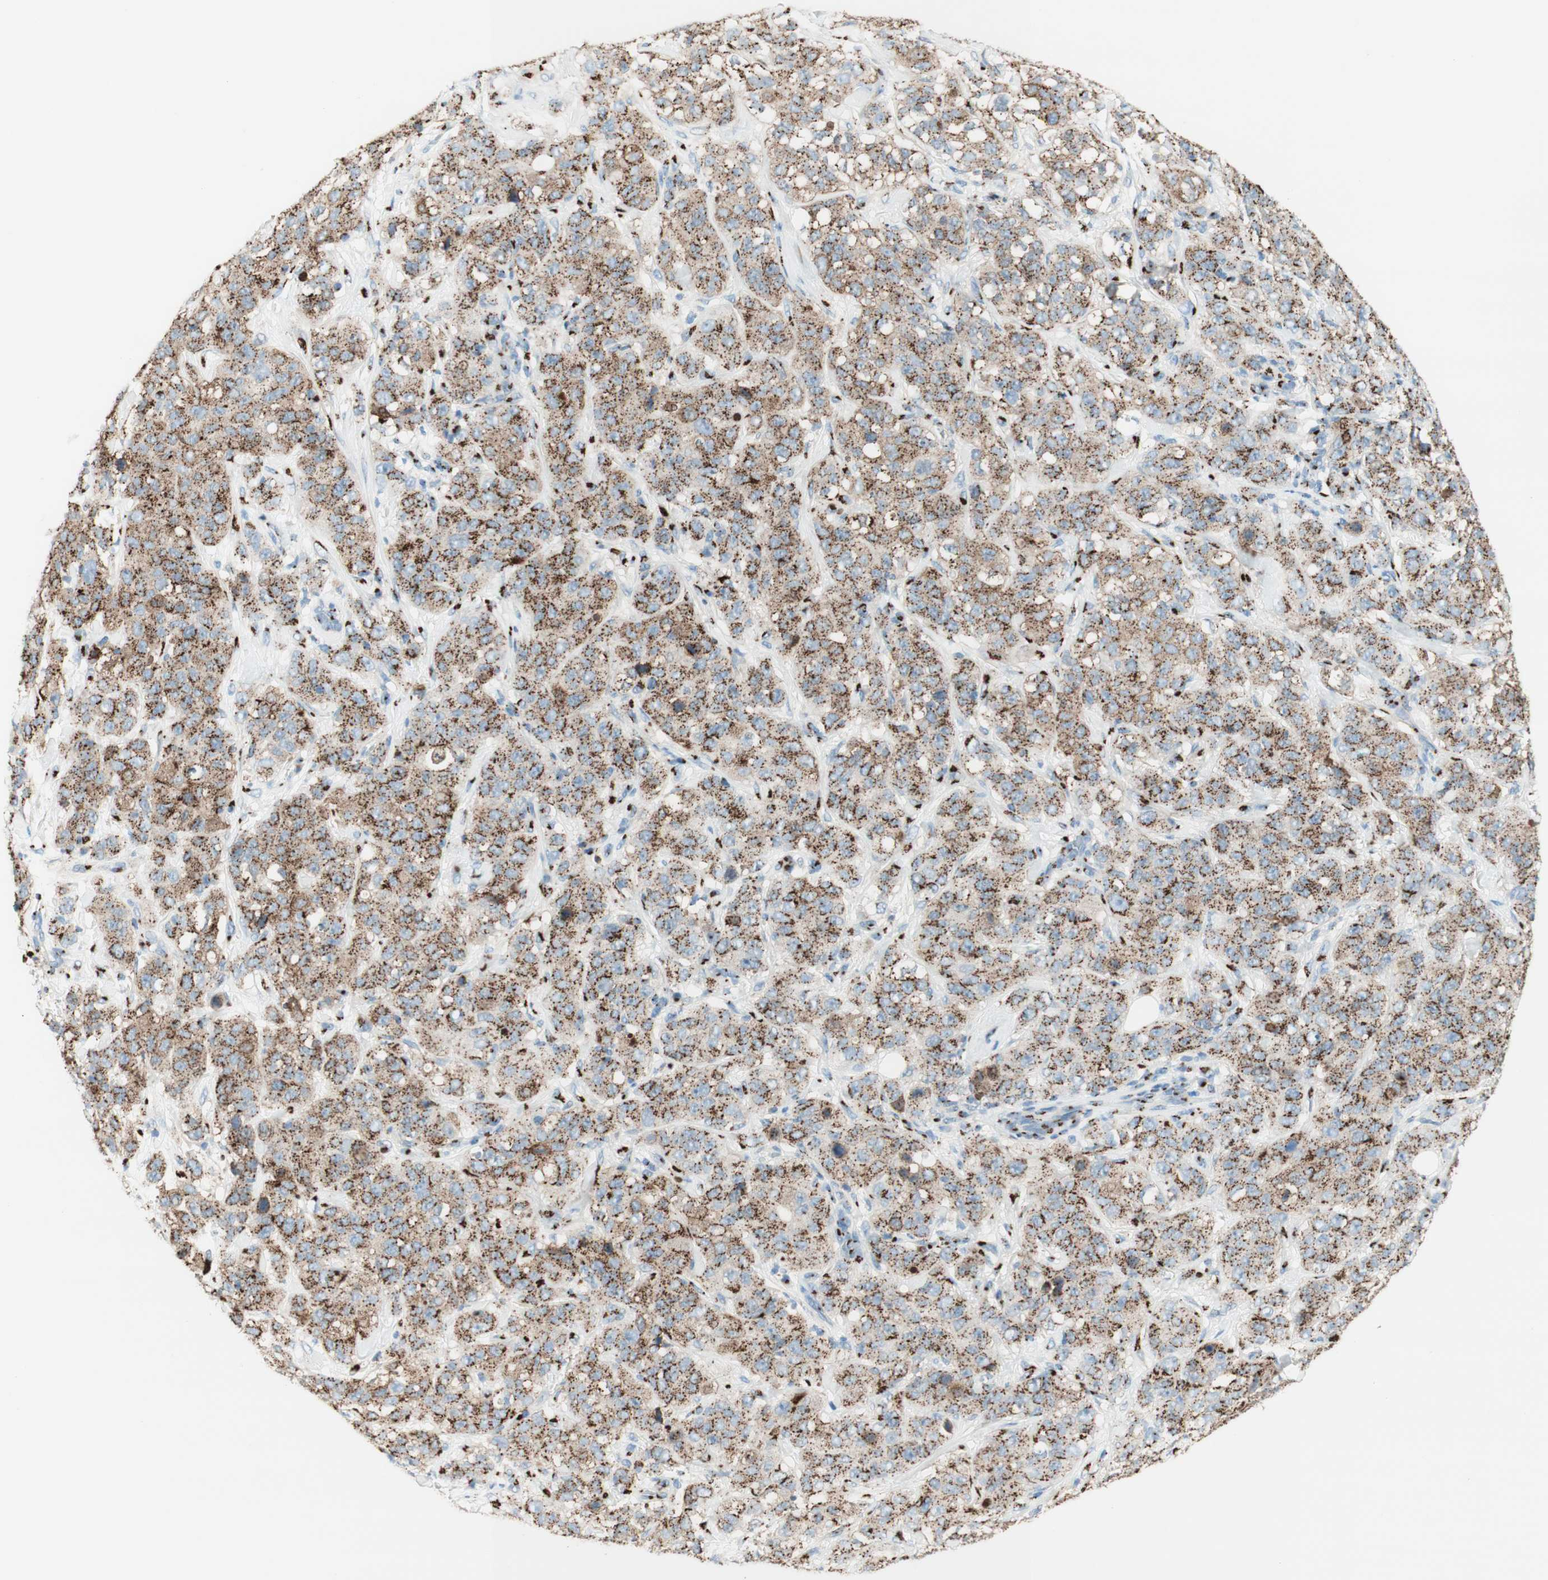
{"staining": {"intensity": "strong", "quantity": ">75%", "location": "cytoplasmic/membranous"}, "tissue": "stomach cancer", "cell_type": "Tumor cells", "image_type": "cancer", "snomed": [{"axis": "morphology", "description": "Adenocarcinoma, NOS"}, {"axis": "topography", "description": "Stomach"}], "caption": "The photomicrograph demonstrates a brown stain indicating the presence of a protein in the cytoplasmic/membranous of tumor cells in stomach cancer (adenocarcinoma). The protein of interest is shown in brown color, while the nuclei are stained blue.", "gene": "GOLGB1", "patient": {"sex": "male", "age": 48}}